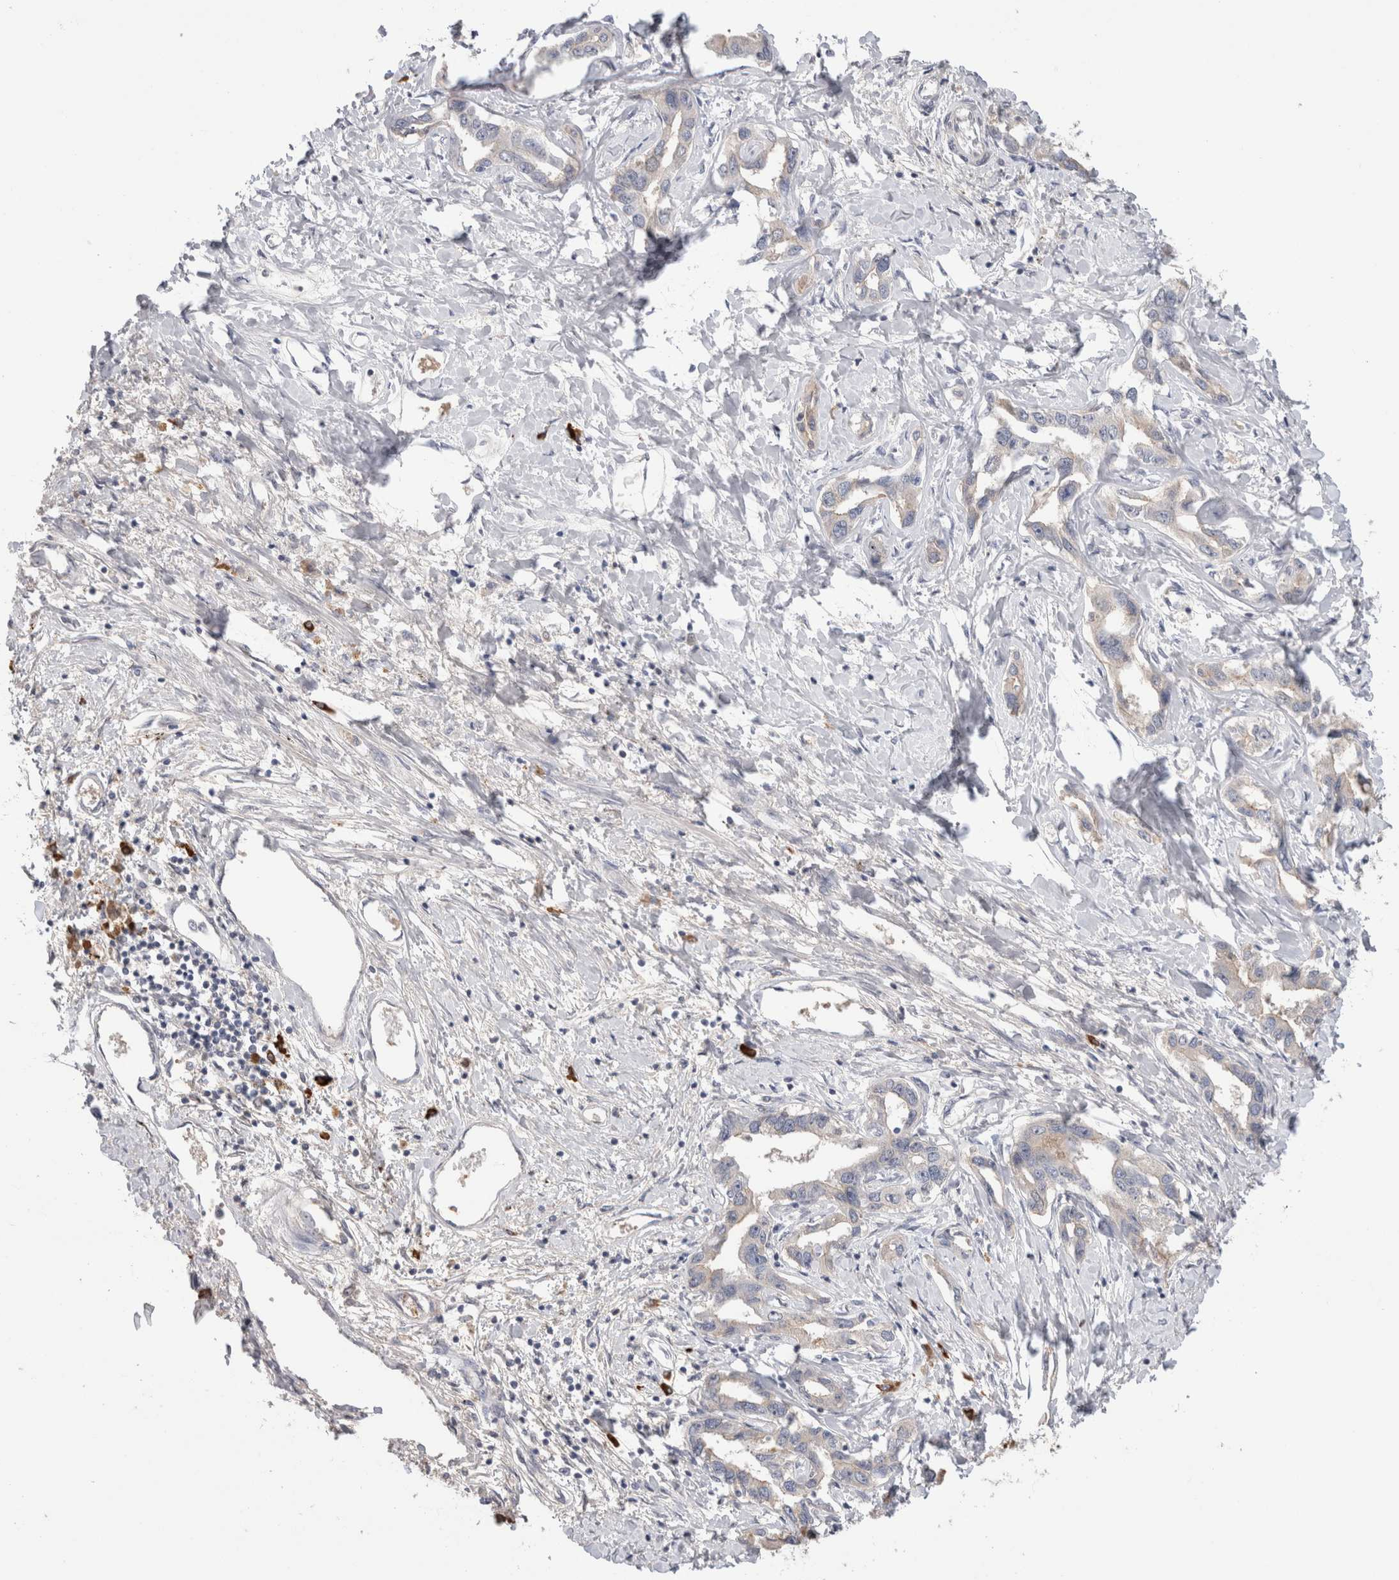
{"staining": {"intensity": "negative", "quantity": "none", "location": "none"}, "tissue": "liver cancer", "cell_type": "Tumor cells", "image_type": "cancer", "snomed": [{"axis": "morphology", "description": "Cholangiocarcinoma"}, {"axis": "topography", "description": "Liver"}], "caption": "This is an immunohistochemistry (IHC) photomicrograph of cholangiocarcinoma (liver). There is no expression in tumor cells.", "gene": "PPP3CC", "patient": {"sex": "male", "age": 59}}